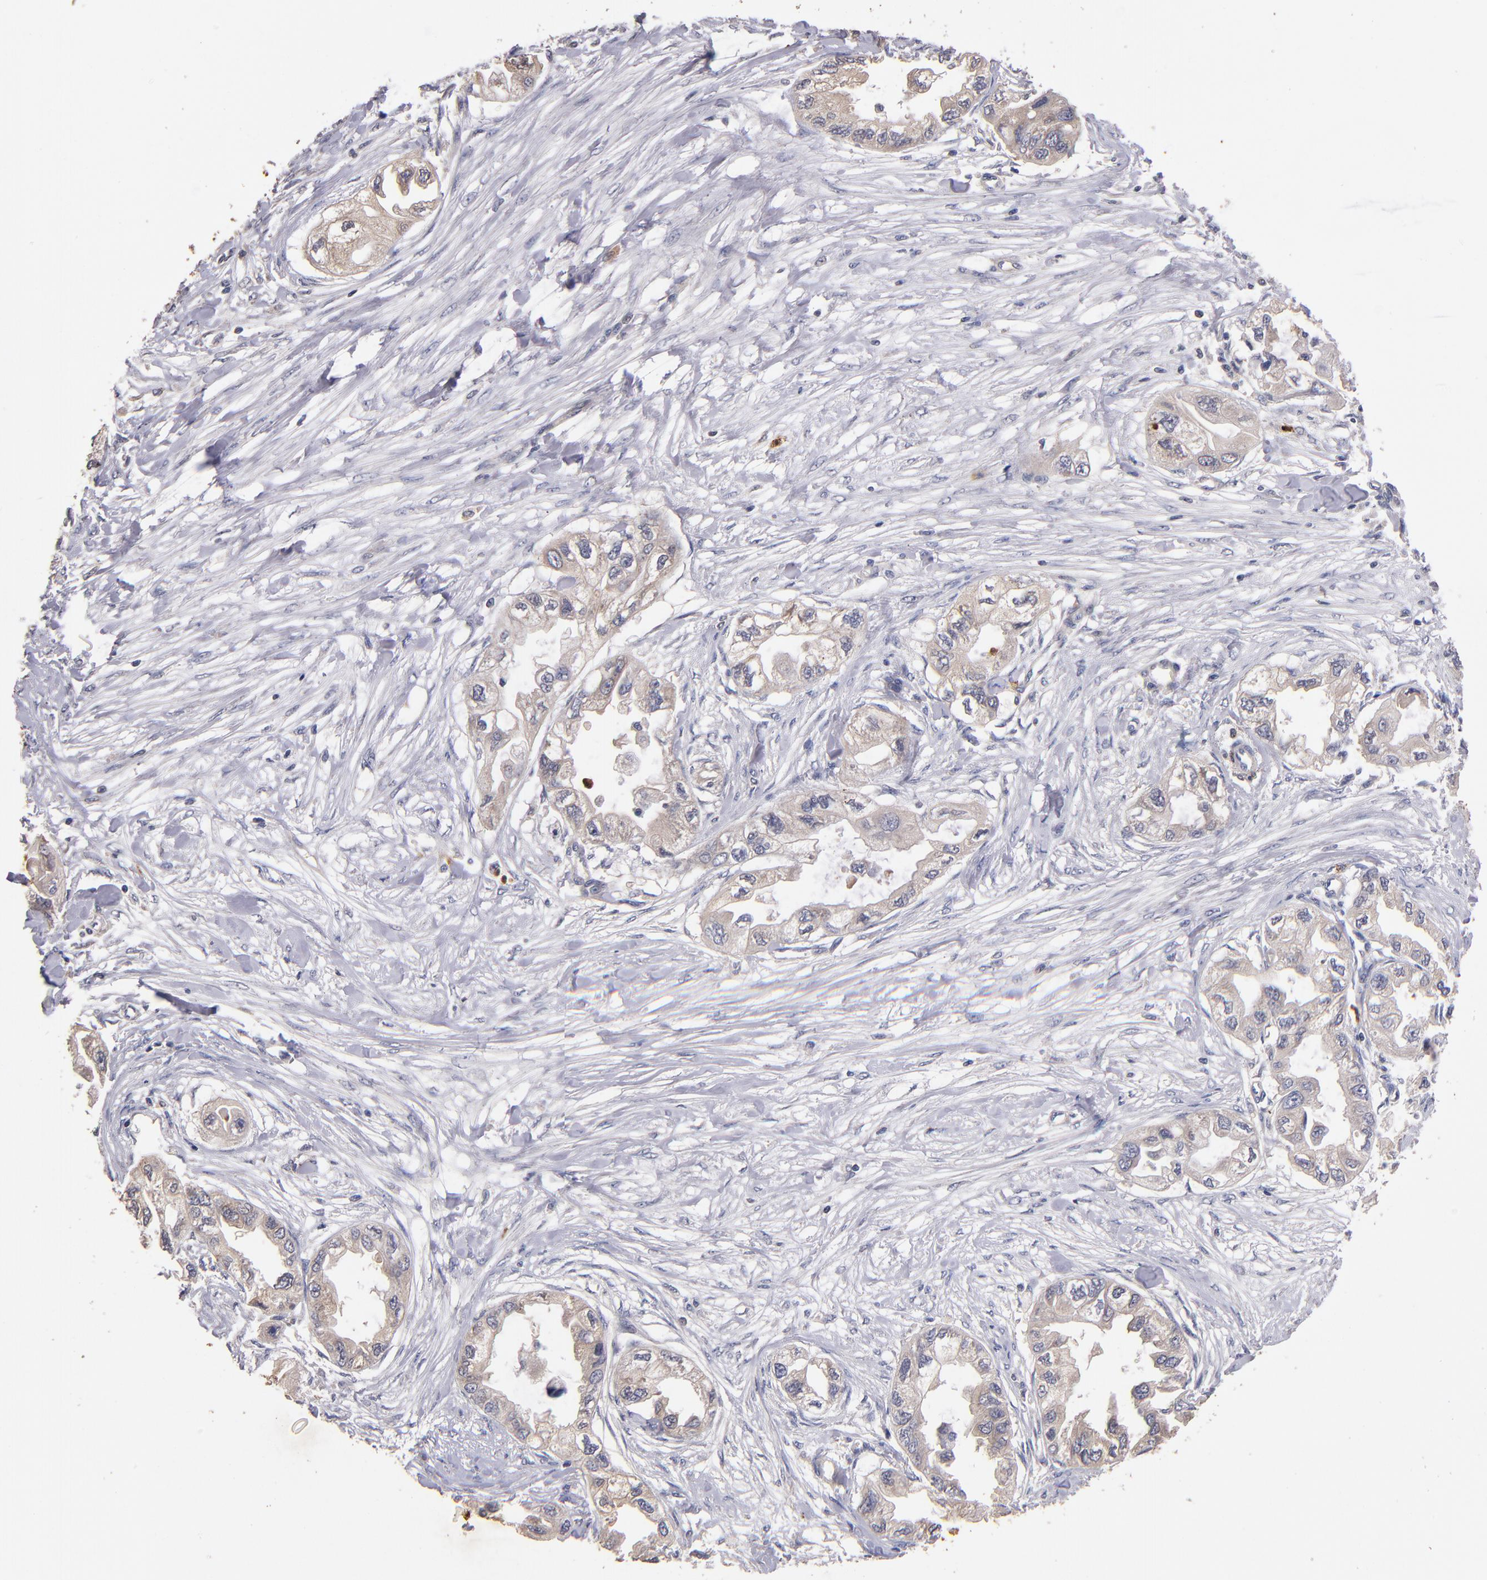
{"staining": {"intensity": "weak", "quantity": ">75%", "location": "cytoplasmic/membranous"}, "tissue": "endometrial cancer", "cell_type": "Tumor cells", "image_type": "cancer", "snomed": [{"axis": "morphology", "description": "Adenocarcinoma, NOS"}, {"axis": "topography", "description": "Endometrium"}], "caption": "Endometrial cancer (adenocarcinoma) stained with immunohistochemistry exhibits weak cytoplasmic/membranous expression in approximately >75% of tumor cells.", "gene": "TTLL12", "patient": {"sex": "female", "age": 67}}